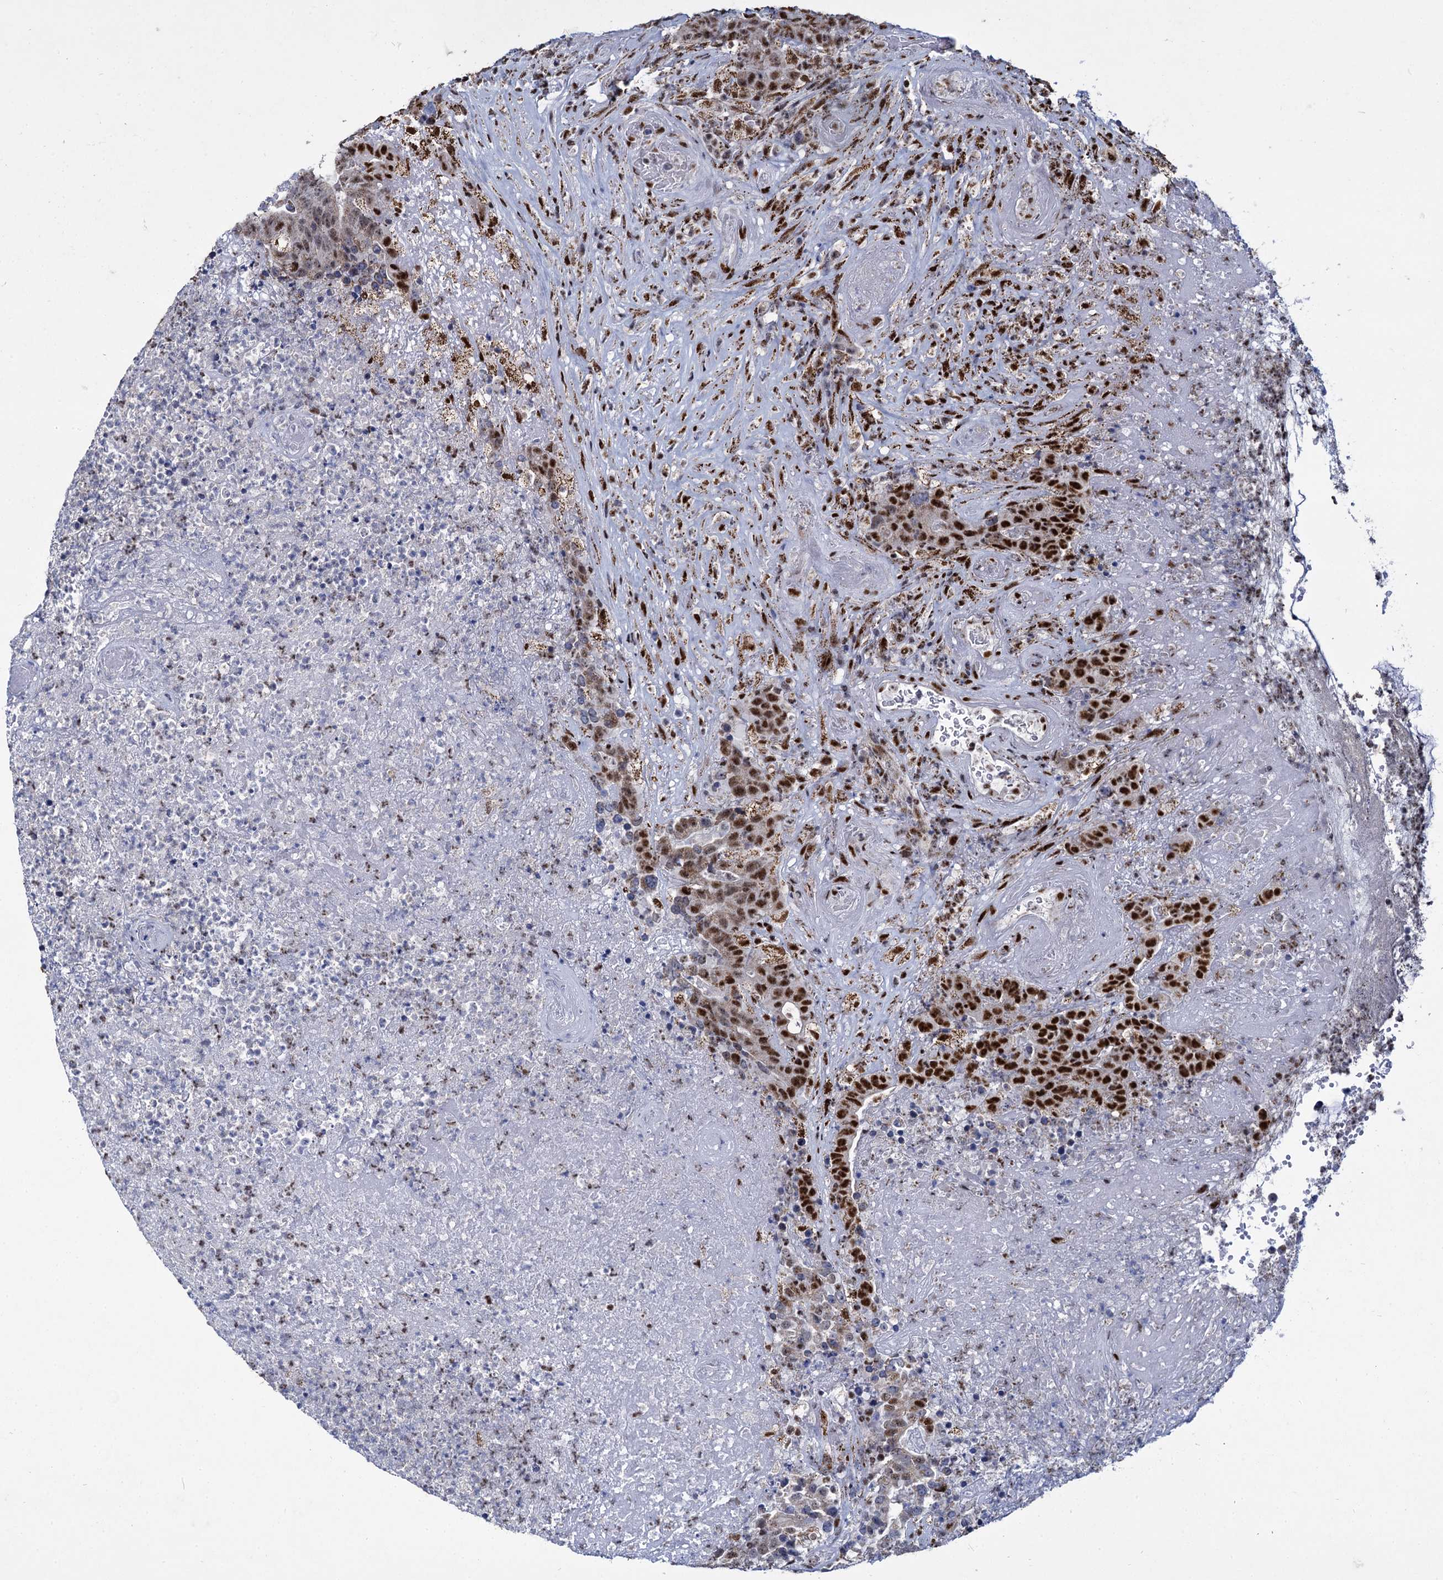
{"staining": {"intensity": "moderate", "quantity": ">75%", "location": "cytoplasmic/membranous,nuclear"}, "tissue": "colorectal cancer", "cell_type": "Tumor cells", "image_type": "cancer", "snomed": [{"axis": "morphology", "description": "Adenocarcinoma, NOS"}, {"axis": "topography", "description": "Colon"}], "caption": "This is a micrograph of immunohistochemistry (IHC) staining of colorectal cancer, which shows moderate expression in the cytoplasmic/membranous and nuclear of tumor cells.", "gene": "RPUSD4", "patient": {"sex": "female", "age": 75}}